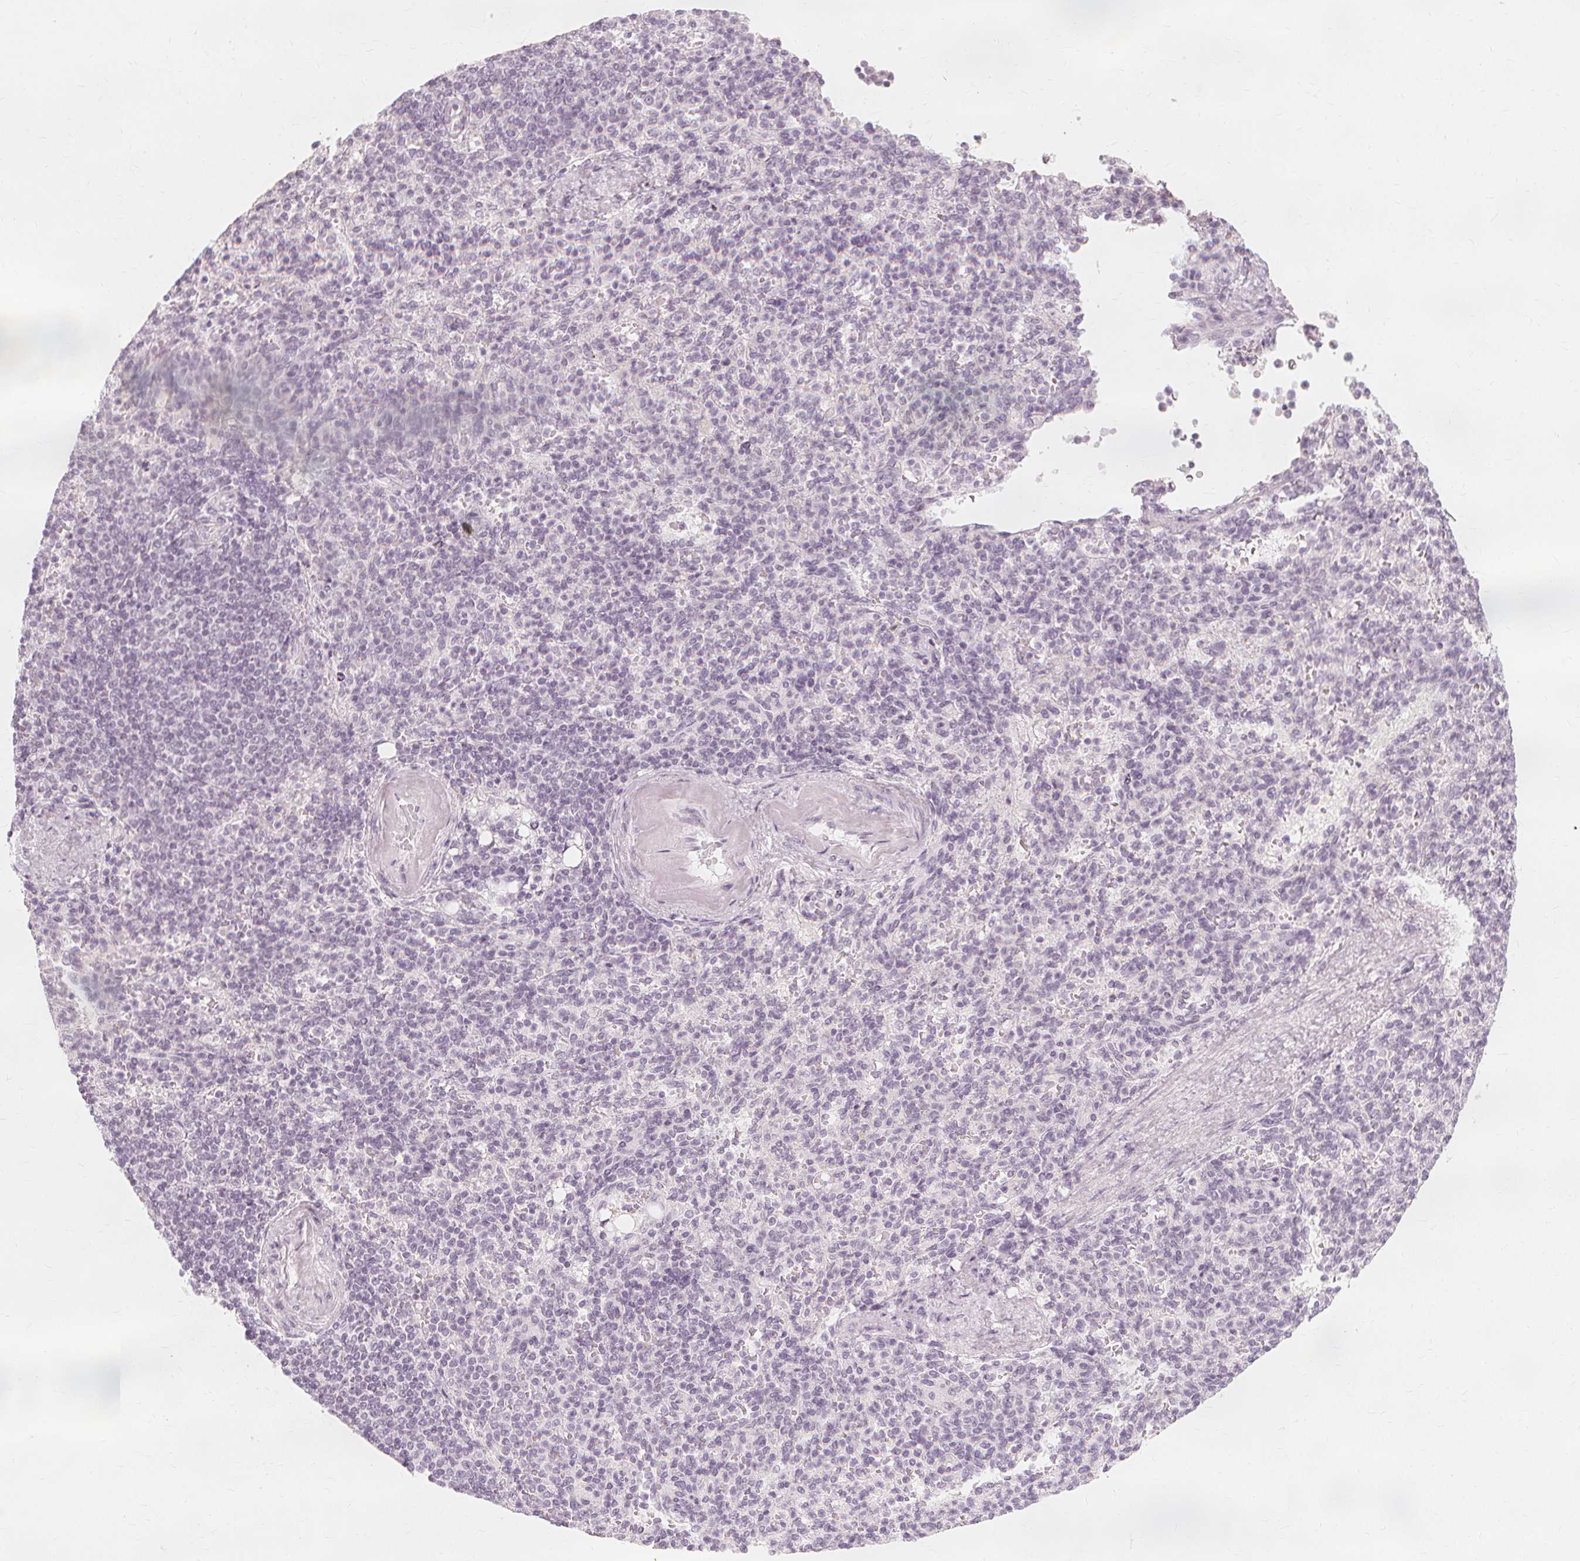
{"staining": {"intensity": "negative", "quantity": "none", "location": "none"}, "tissue": "spleen", "cell_type": "Cells in red pulp", "image_type": "normal", "snomed": [{"axis": "morphology", "description": "Normal tissue, NOS"}, {"axis": "topography", "description": "Spleen"}], "caption": "Immunohistochemical staining of unremarkable human spleen displays no significant staining in cells in red pulp.", "gene": "NXPE1", "patient": {"sex": "female", "age": 74}}